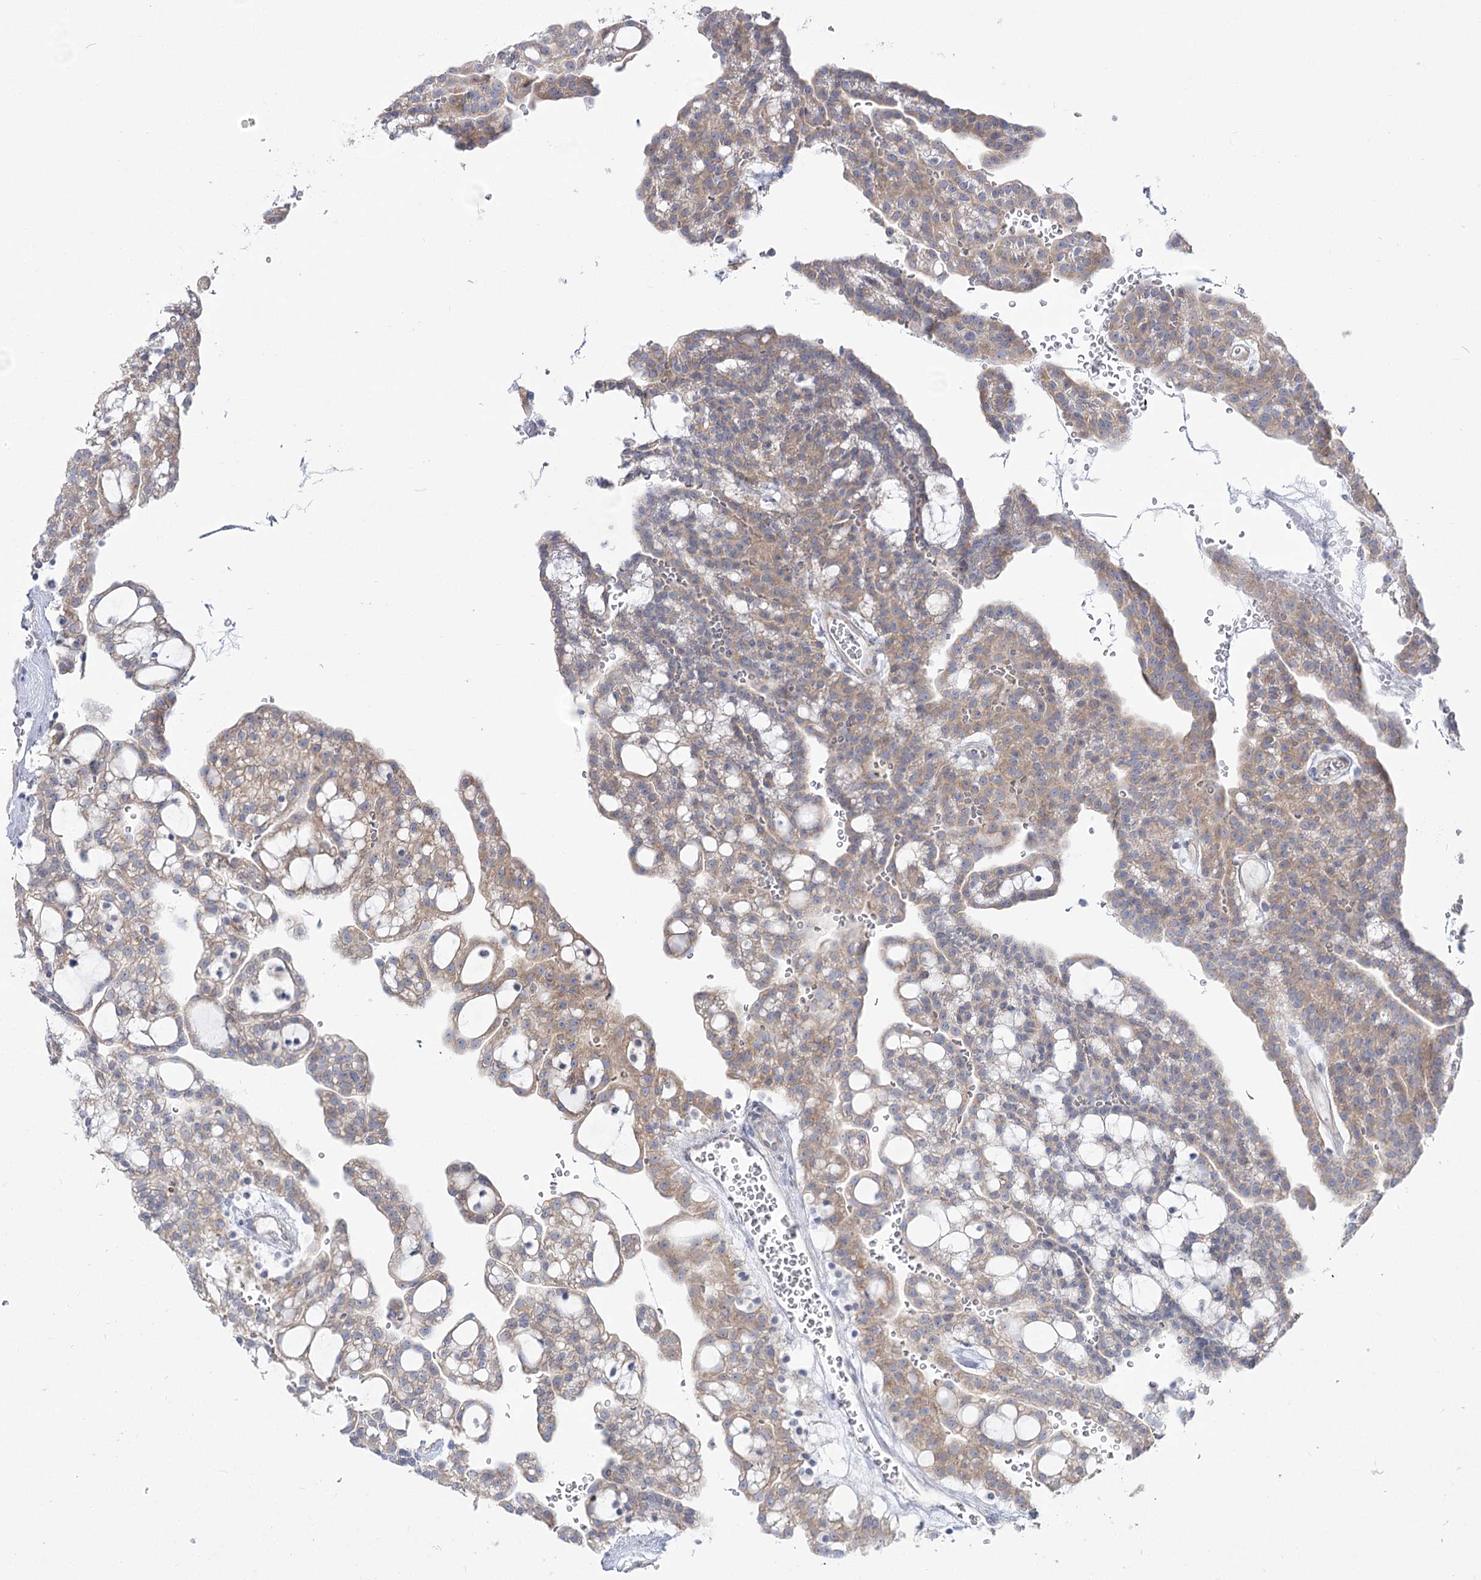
{"staining": {"intensity": "weak", "quantity": ">75%", "location": "cytoplasmic/membranous"}, "tissue": "renal cancer", "cell_type": "Tumor cells", "image_type": "cancer", "snomed": [{"axis": "morphology", "description": "Adenocarcinoma, NOS"}, {"axis": "topography", "description": "Kidney"}], "caption": "Renal cancer stained with a protein marker demonstrates weak staining in tumor cells.", "gene": "SUOX", "patient": {"sex": "male", "age": 63}}